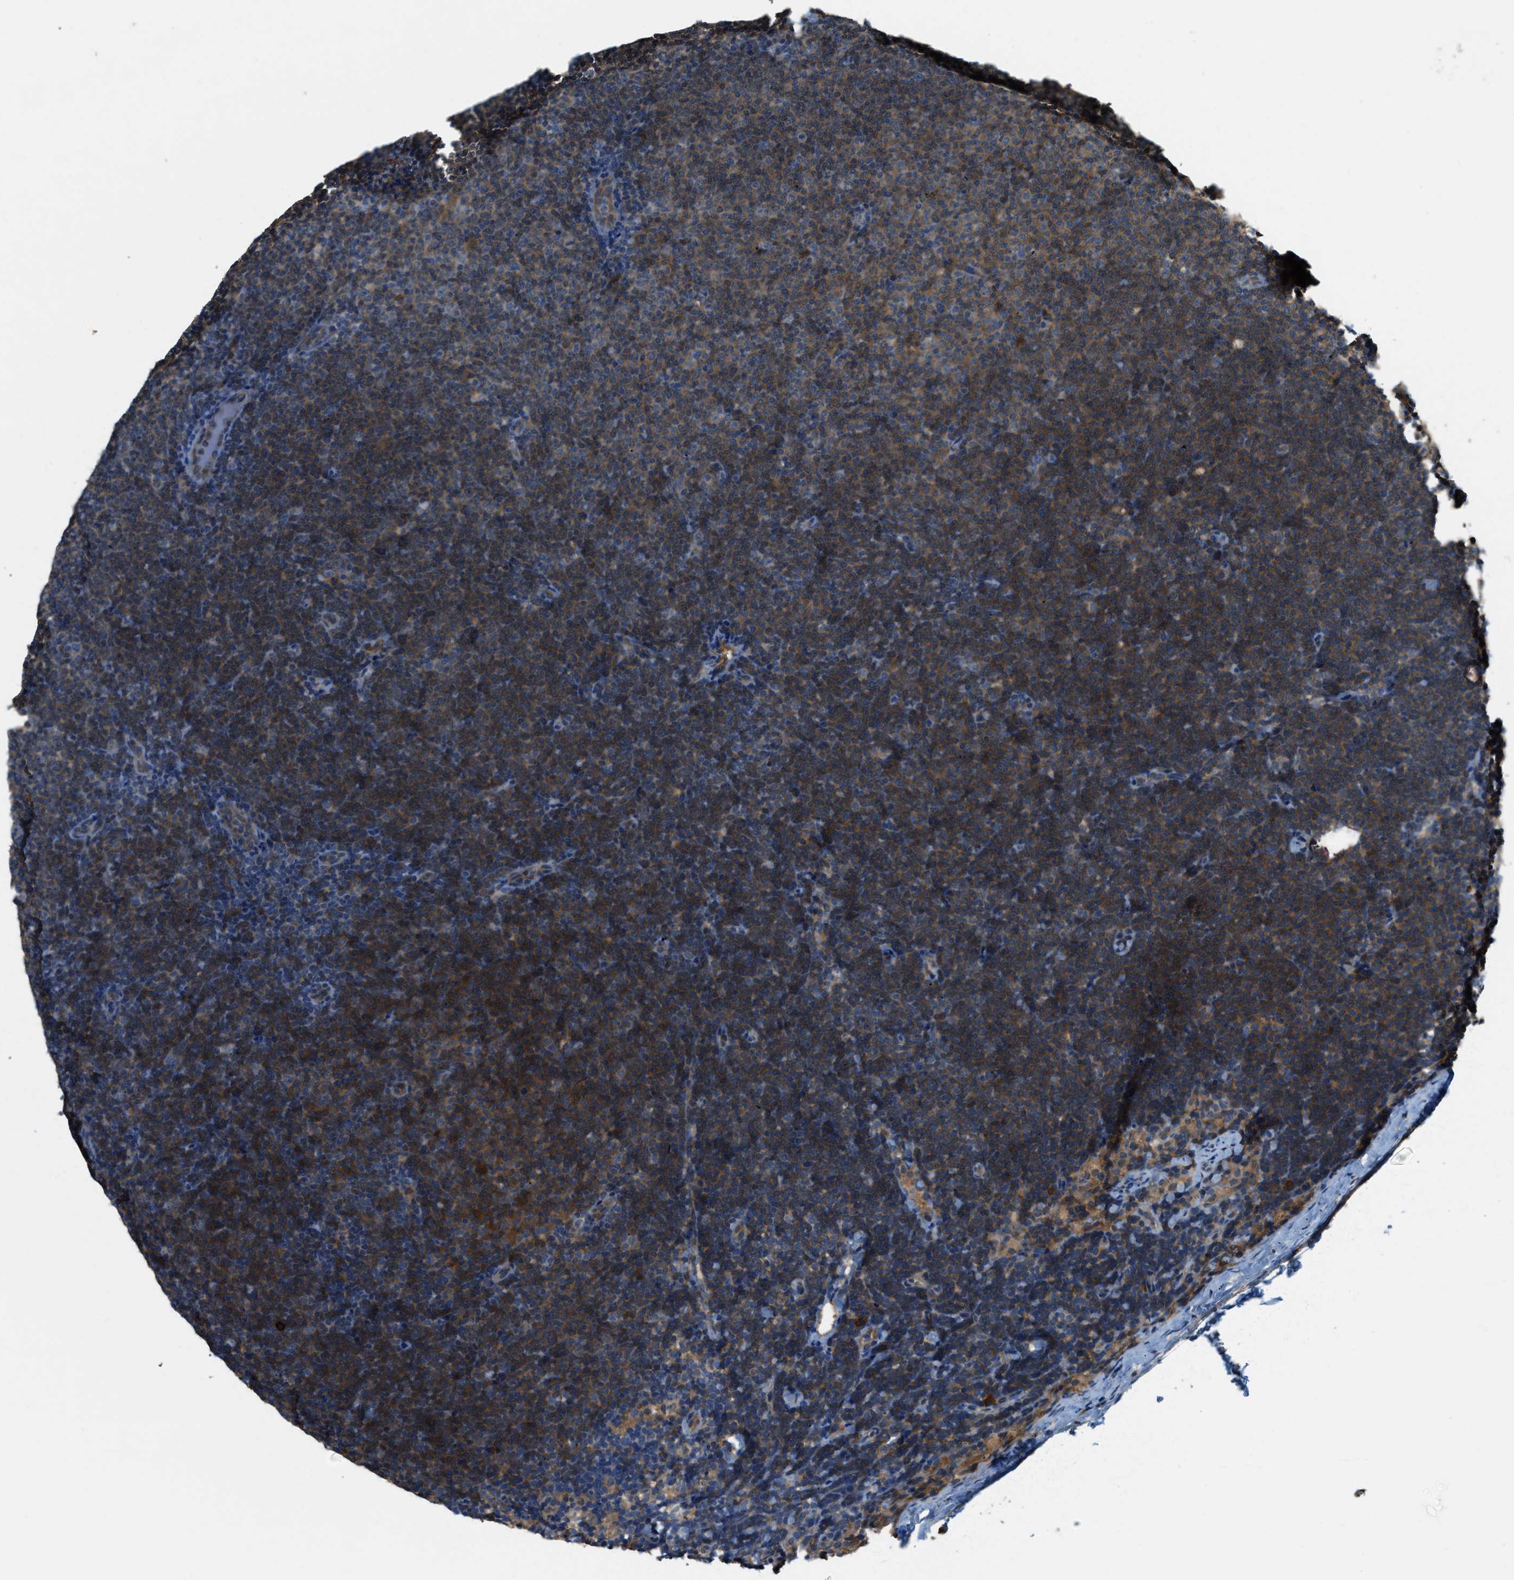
{"staining": {"intensity": "strong", "quantity": ">75%", "location": "cytoplasmic/membranous"}, "tissue": "lymphoma", "cell_type": "Tumor cells", "image_type": "cancer", "snomed": [{"axis": "morphology", "description": "Malignant lymphoma, non-Hodgkin's type, Low grade"}, {"axis": "topography", "description": "Lymph node"}], "caption": "The micrograph displays immunohistochemical staining of lymphoma. There is strong cytoplasmic/membranous positivity is identified in about >75% of tumor cells. (IHC, brightfield microscopy, high magnification).", "gene": "CFLAR", "patient": {"sex": "female", "age": 53}}